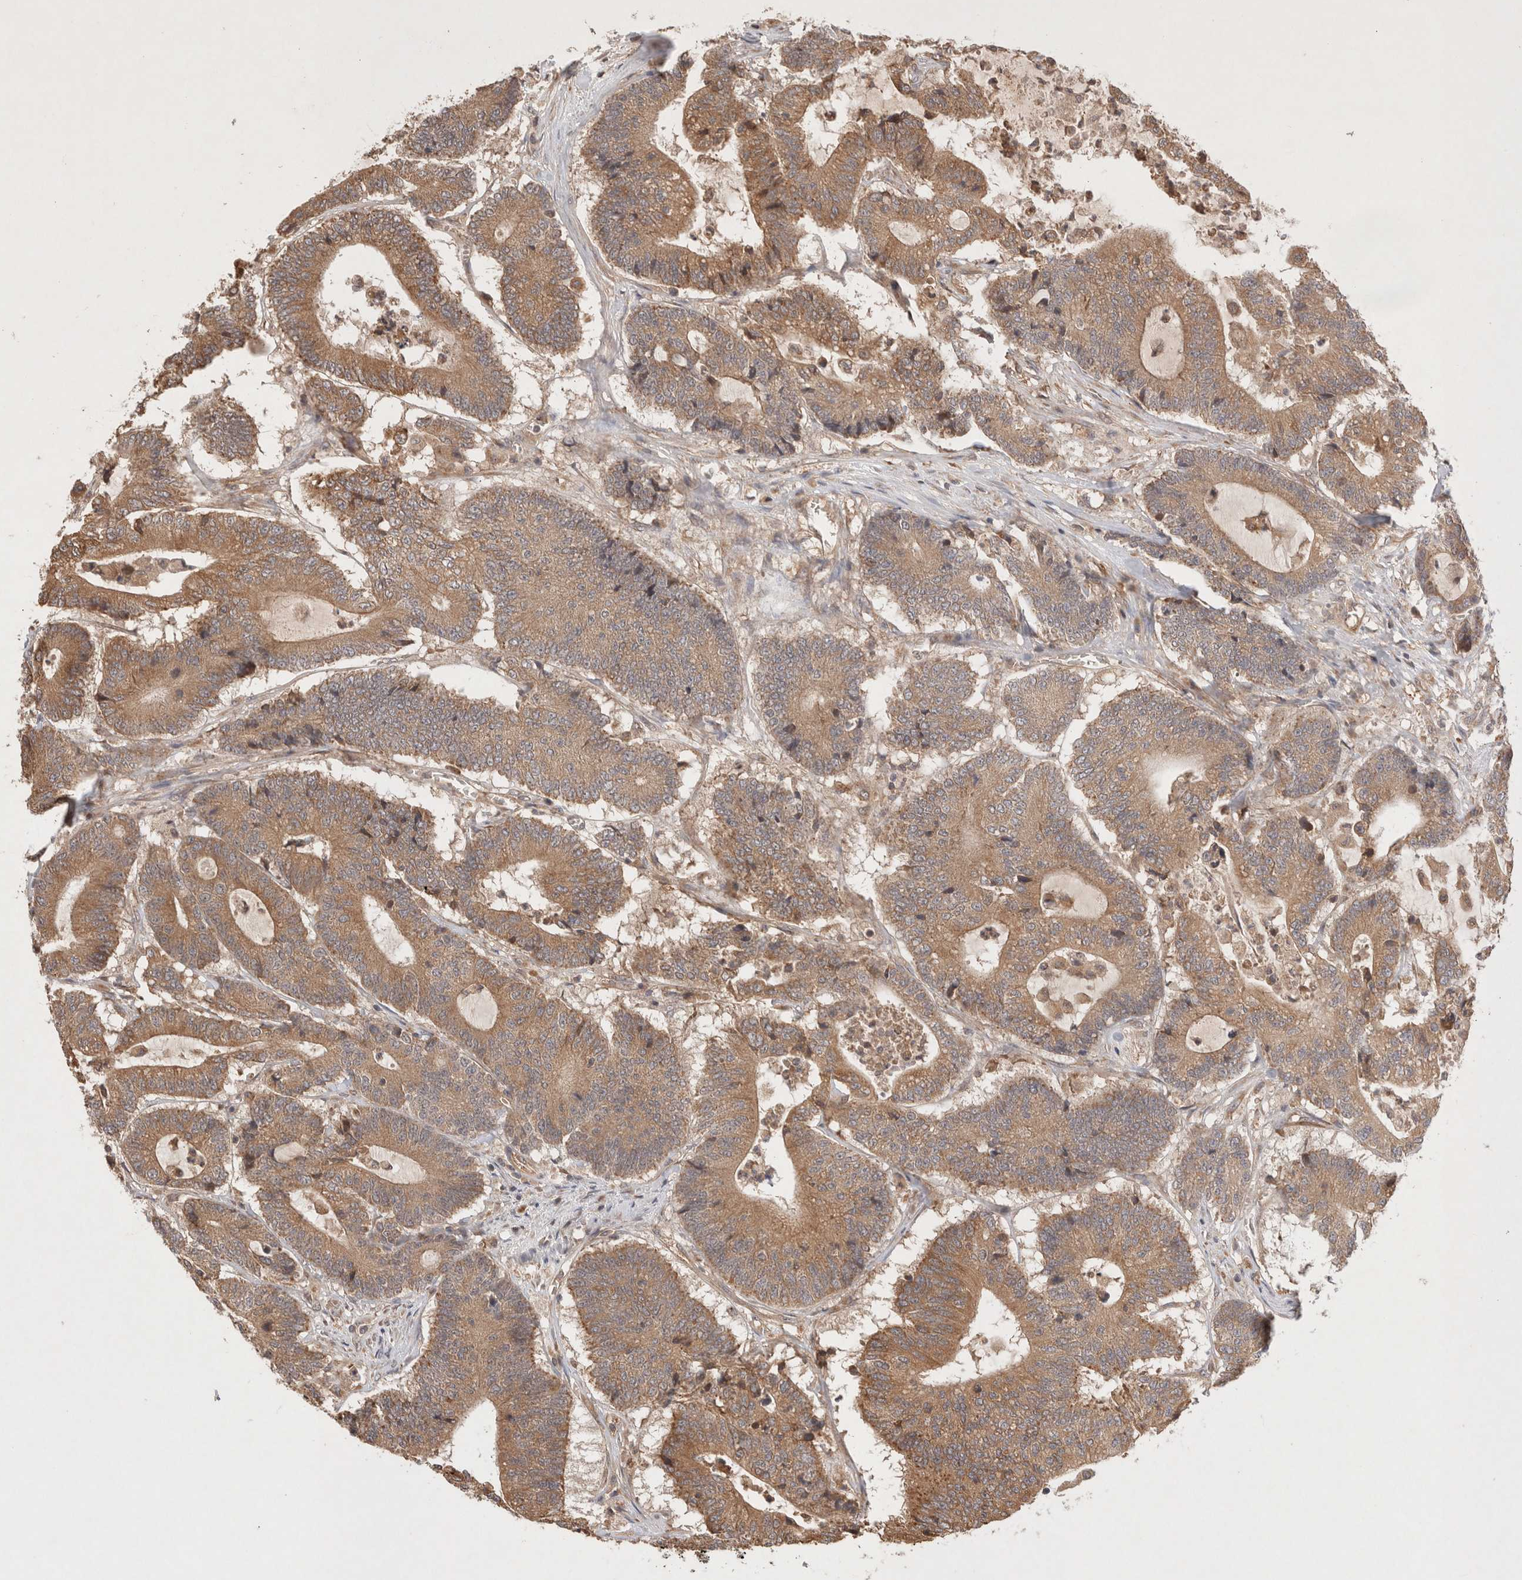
{"staining": {"intensity": "moderate", "quantity": ">75%", "location": "cytoplasmic/membranous"}, "tissue": "colorectal cancer", "cell_type": "Tumor cells", "image_type": "cancer", "snomed": [{"axis": "morphology", "description": "Adenocarcinoma, NOS"}, {"axis": "topography", "description": "Colon"}], "caption": "Immunohistochemical staining of human adenocarcinoma (colorectal) reveals moderate cytoplasmic/membranous protein positivity in approximately >75% of tumor cells.", "gene": "KLHL20", "patient": {"sex": "female", "age": 84}}